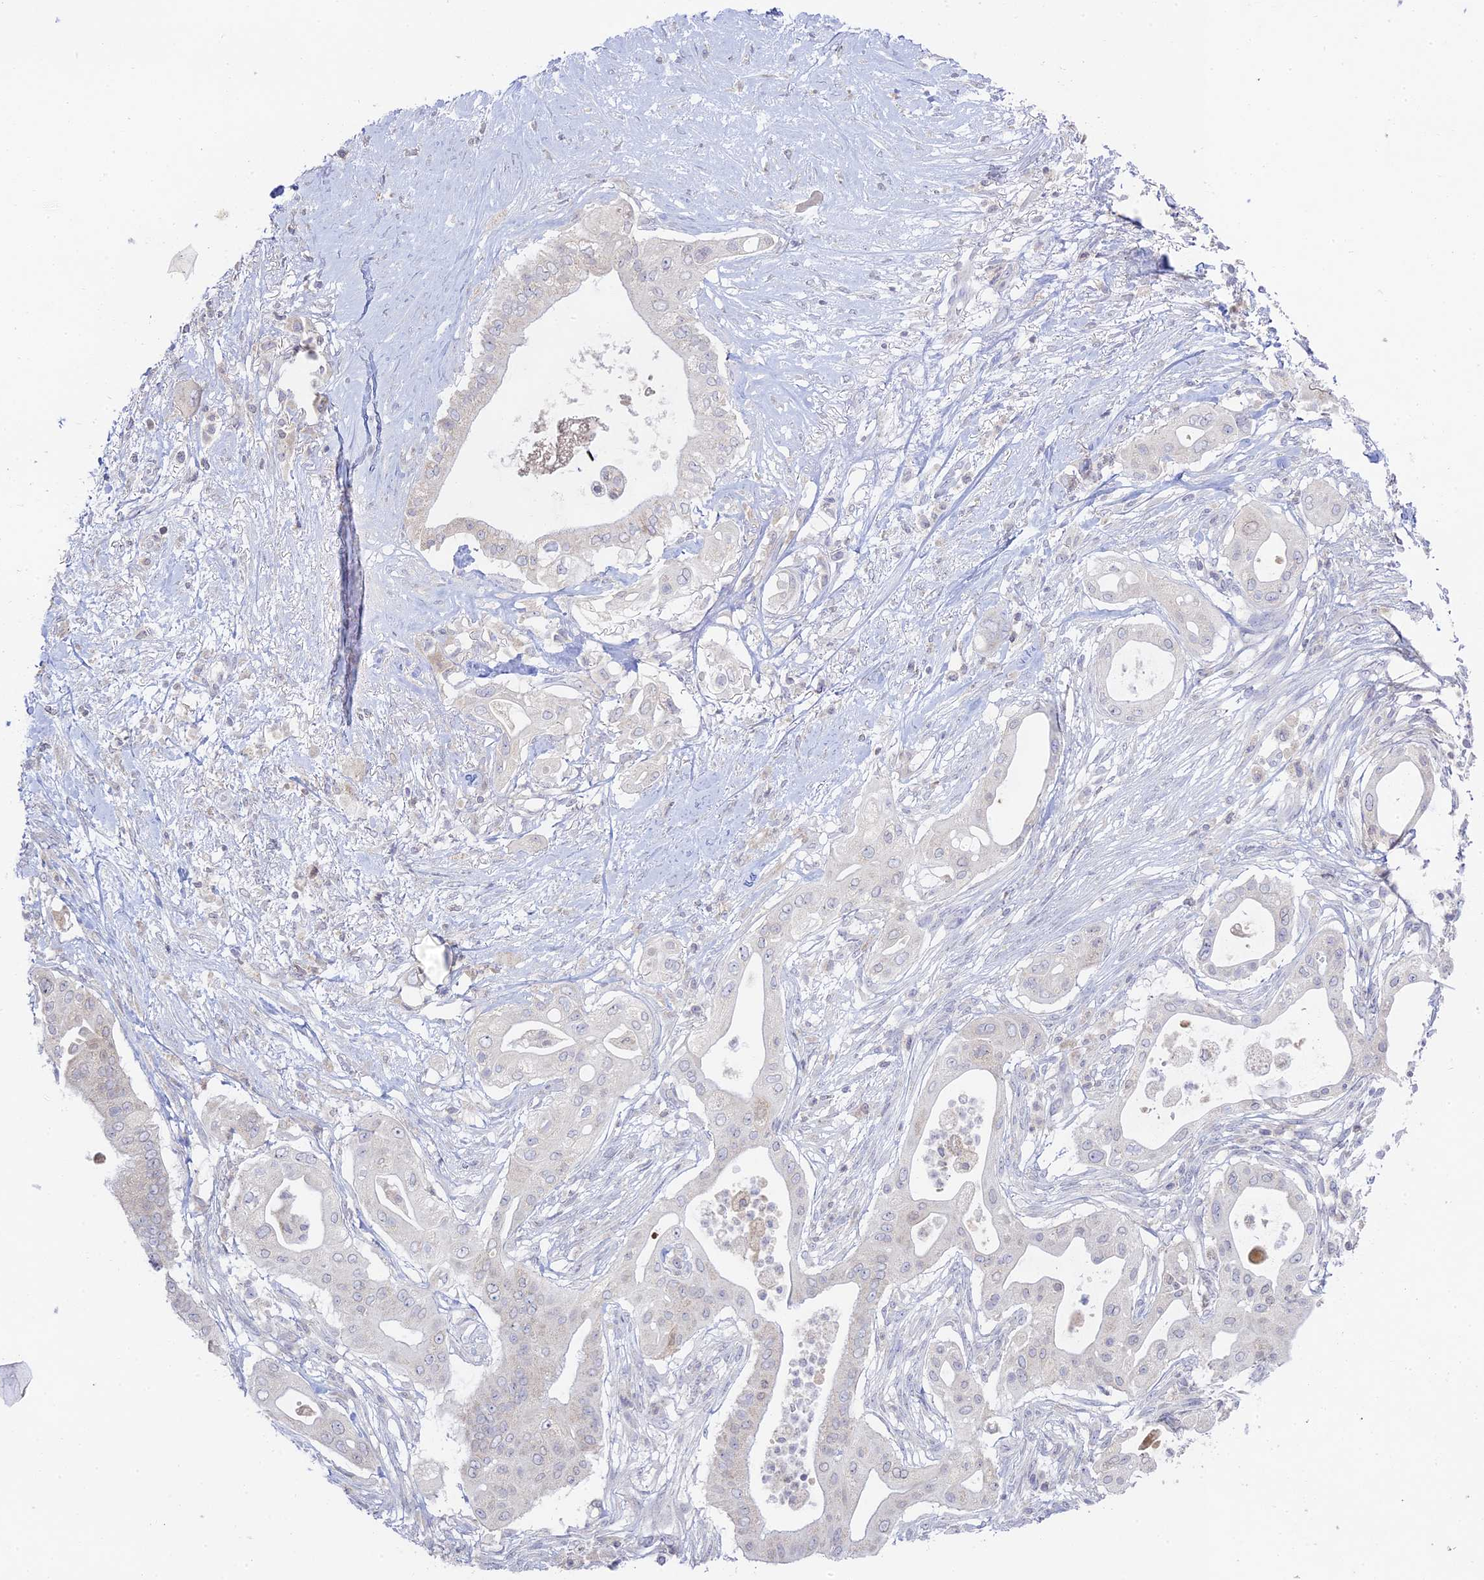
{"staining": {"intensity": "negative", "quantity": "none", "location": "none"}, "tissue": "pancreatic cancer", "cell_type": "Tumor cells", "image_type": "cancer", "snomed": [{"axis": "morphology", "description": "Adenocarcinoma, NOS"}, {"axis": "topography", "description": "Pancreas"}], "caption": "Immunohistochemical staining of human pancreatic cancer (adenocarcinoma) exhibits no significant expression in tumor cells.", "gene": "TMEM40", "patient": {"sex": "male", "age": 68}}